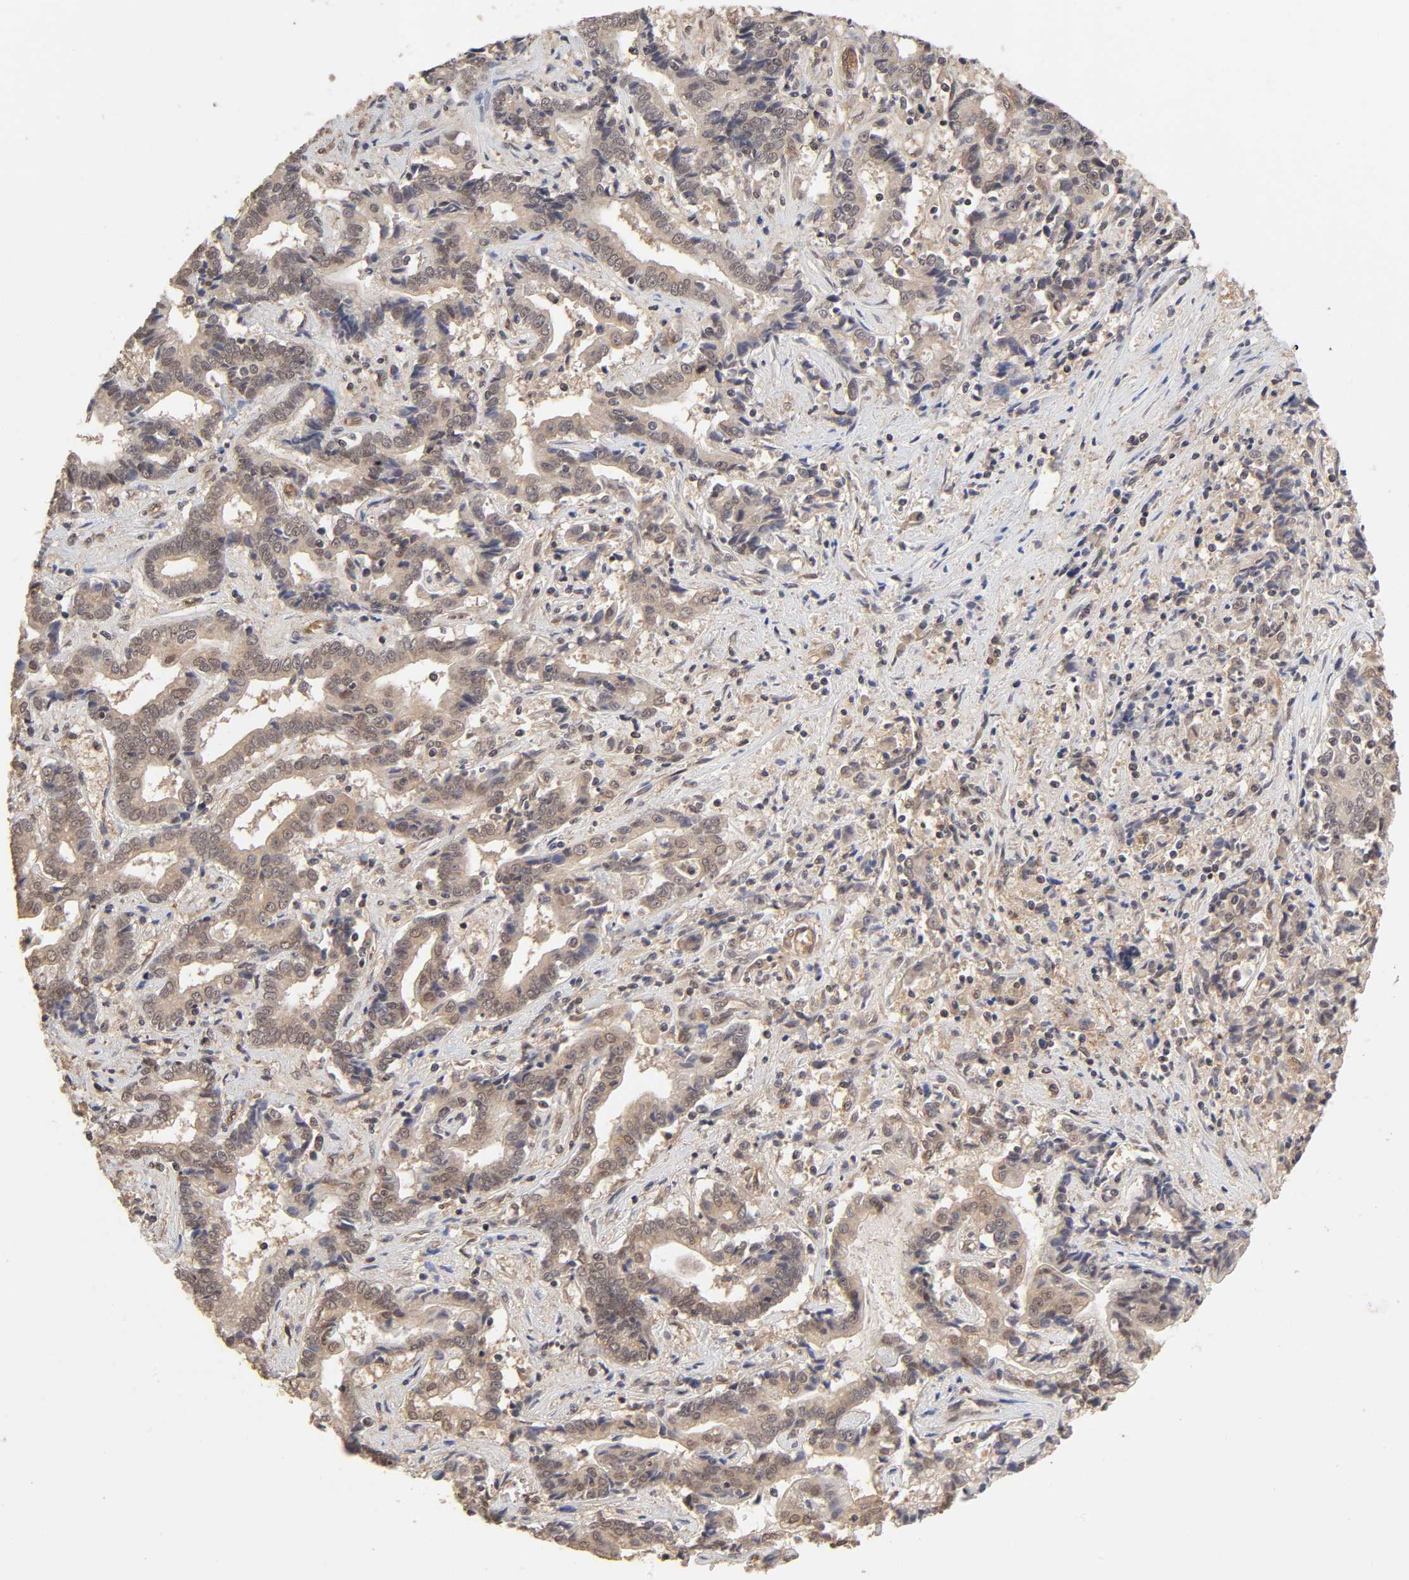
{"staining": {"intensity": "weak", "quantity": ">75%", "location": "cytoplasmic/membranous"}, "tissue": "liver cancer", "cell_type": "Tumor cells", "image_type": "cancer", "snomed": [{"axis": "morphology", "description": "Cholangiocarcinoma"}, {"axis": "topography", "description": "Liver"}], "caption": "IHC image of neoplastic tissue: liver cancer stained using immunohistochemistry exhibits low levels of weak protein expression localized specifically in the cytoplasmic/membranous of tumor cells, appearing as a cytoplasmic/membranous brown color.", "gene": "MAPK1", "patient": {"sex": "male", "age": 57}}